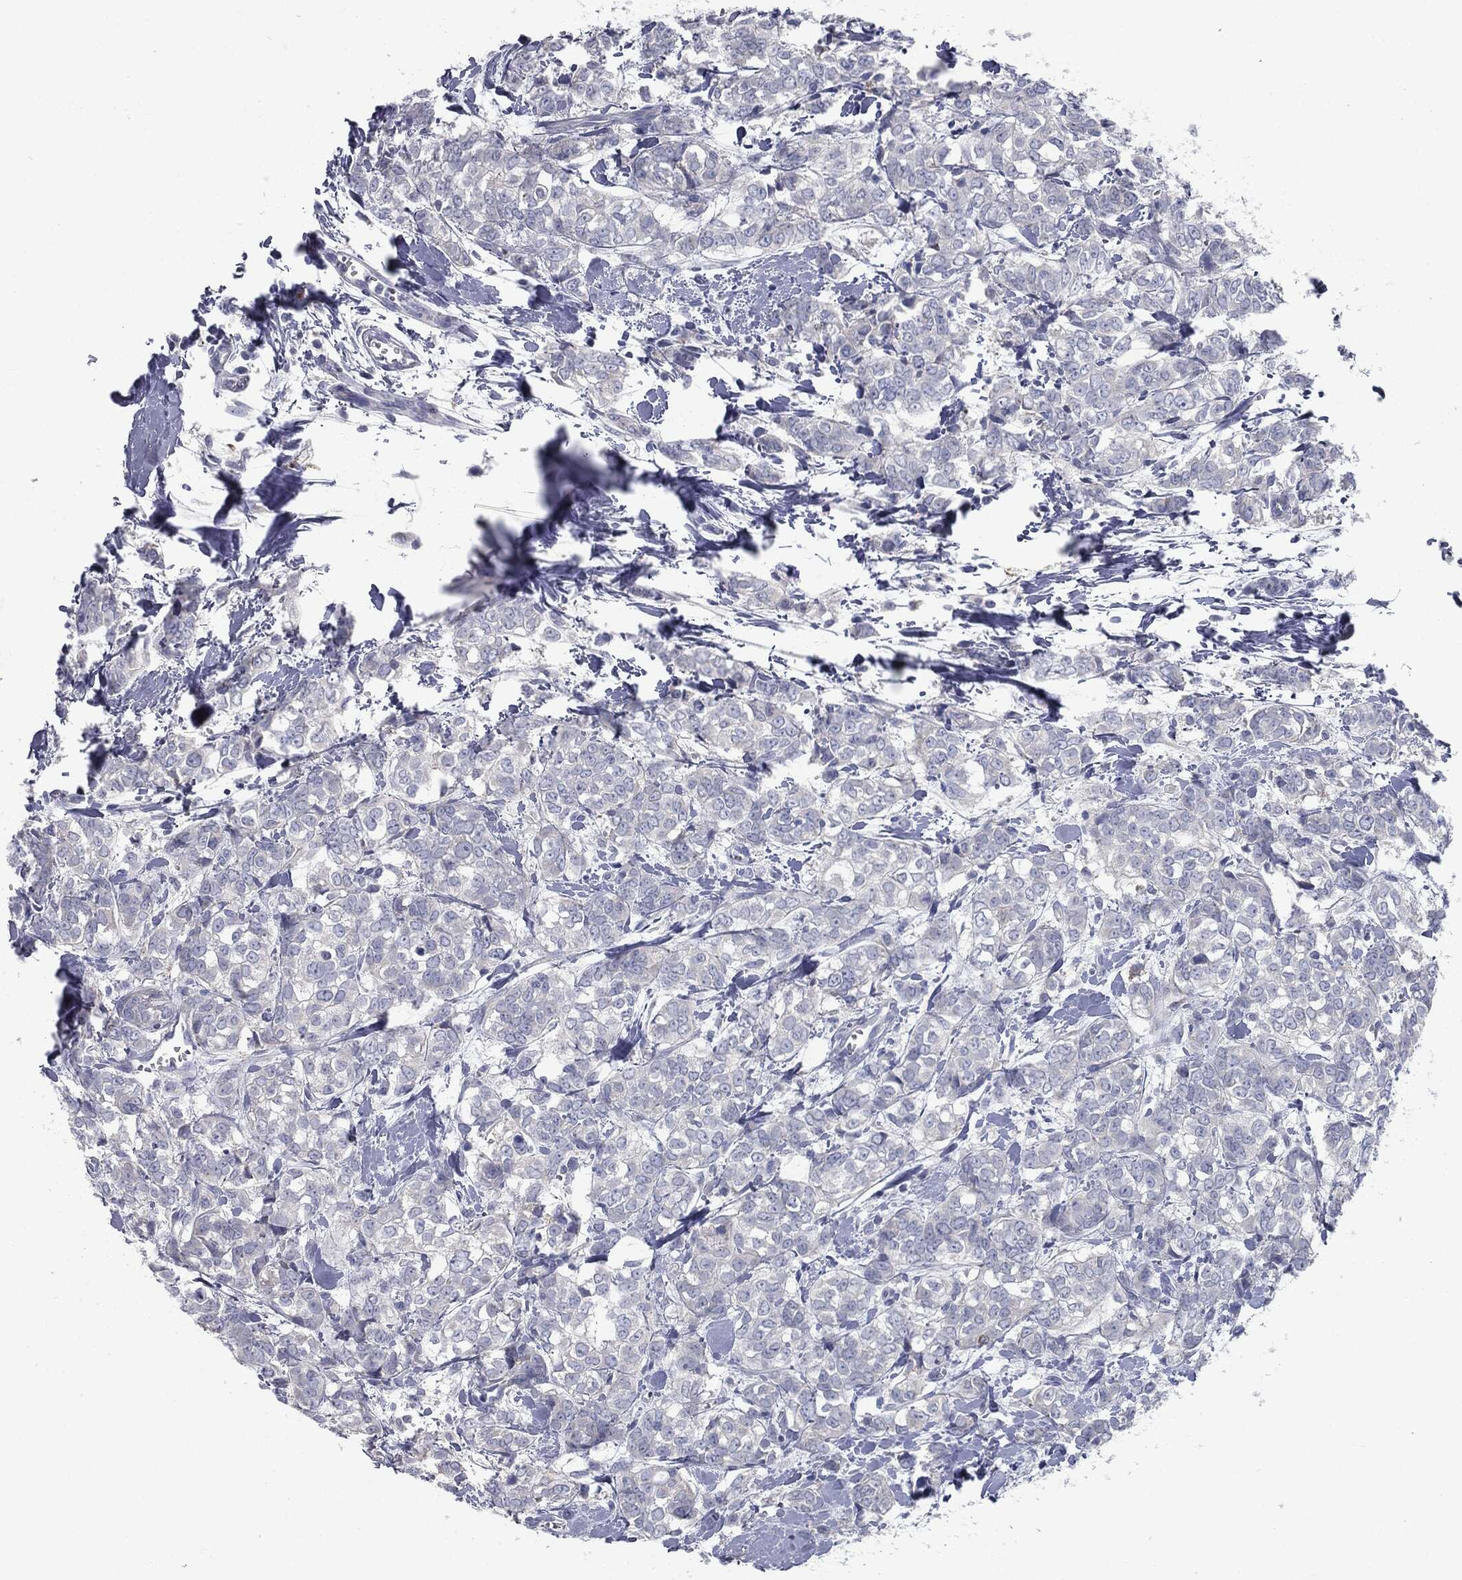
{"staining": {"intensity": "negative", "quantity": "none", "location": "none"}, "tissue": "breast cancer", "cell_type": "Tumor cells", "image_type": "cancer", "snomed": [{"axis": "morphology", "description": "Duct carcinoma"}, {"axis": "topography", "description": "Breast"}], "caption": "Protein analysis of breast cancer reveals no significant staining in tumor cells.", "gene": "CAV3", "patient": {"sex": "female", "age": 61}}